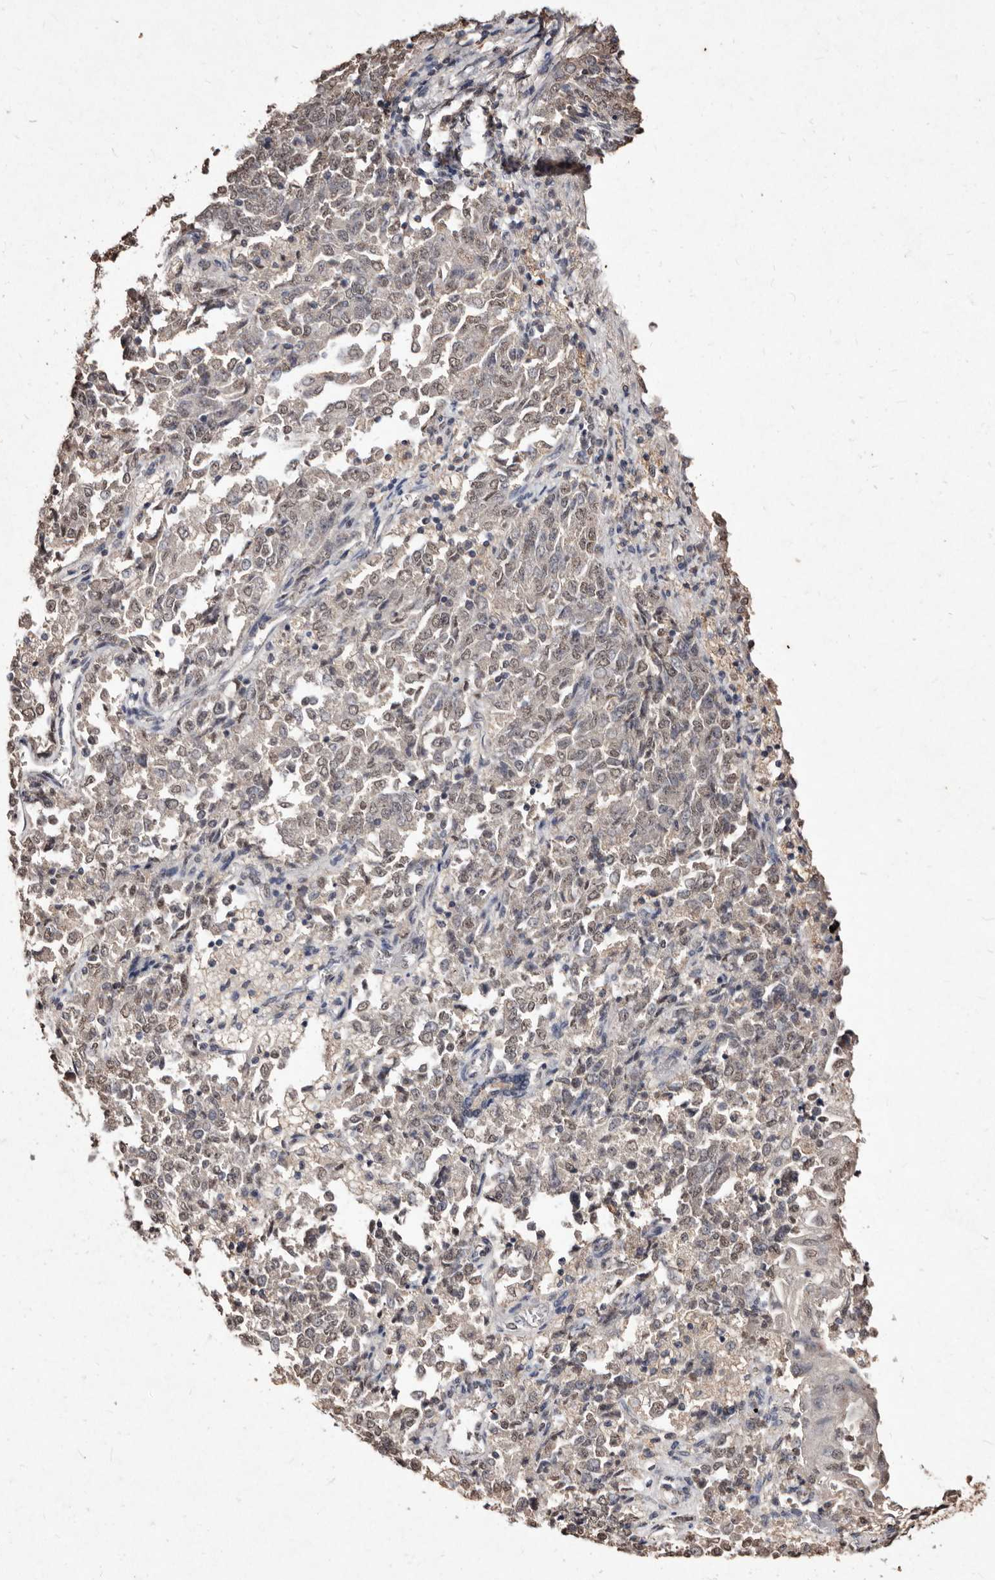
{"staining": {"intensity": "moderate", "quantity": ">75%", "location": "nuclear"}, "tissue": "endometrial cancer", "cell_type": "Tumor cells", "image_type": "cancer", "snomed": [{"axis": "morphology", "description": "Adenocarcinoma, NOS"}, {"axis": "topography", "description": "Endometrium"}], "caption": "High-power microscopy captured an immunohistochemistry micrograph of adenocarcinoma (endometrial), revealing moderate nuclear positivity in approximately >75% of tumor cells.", "gene": "ERBB4", "patient": {"sex": "female", "age": 80}}